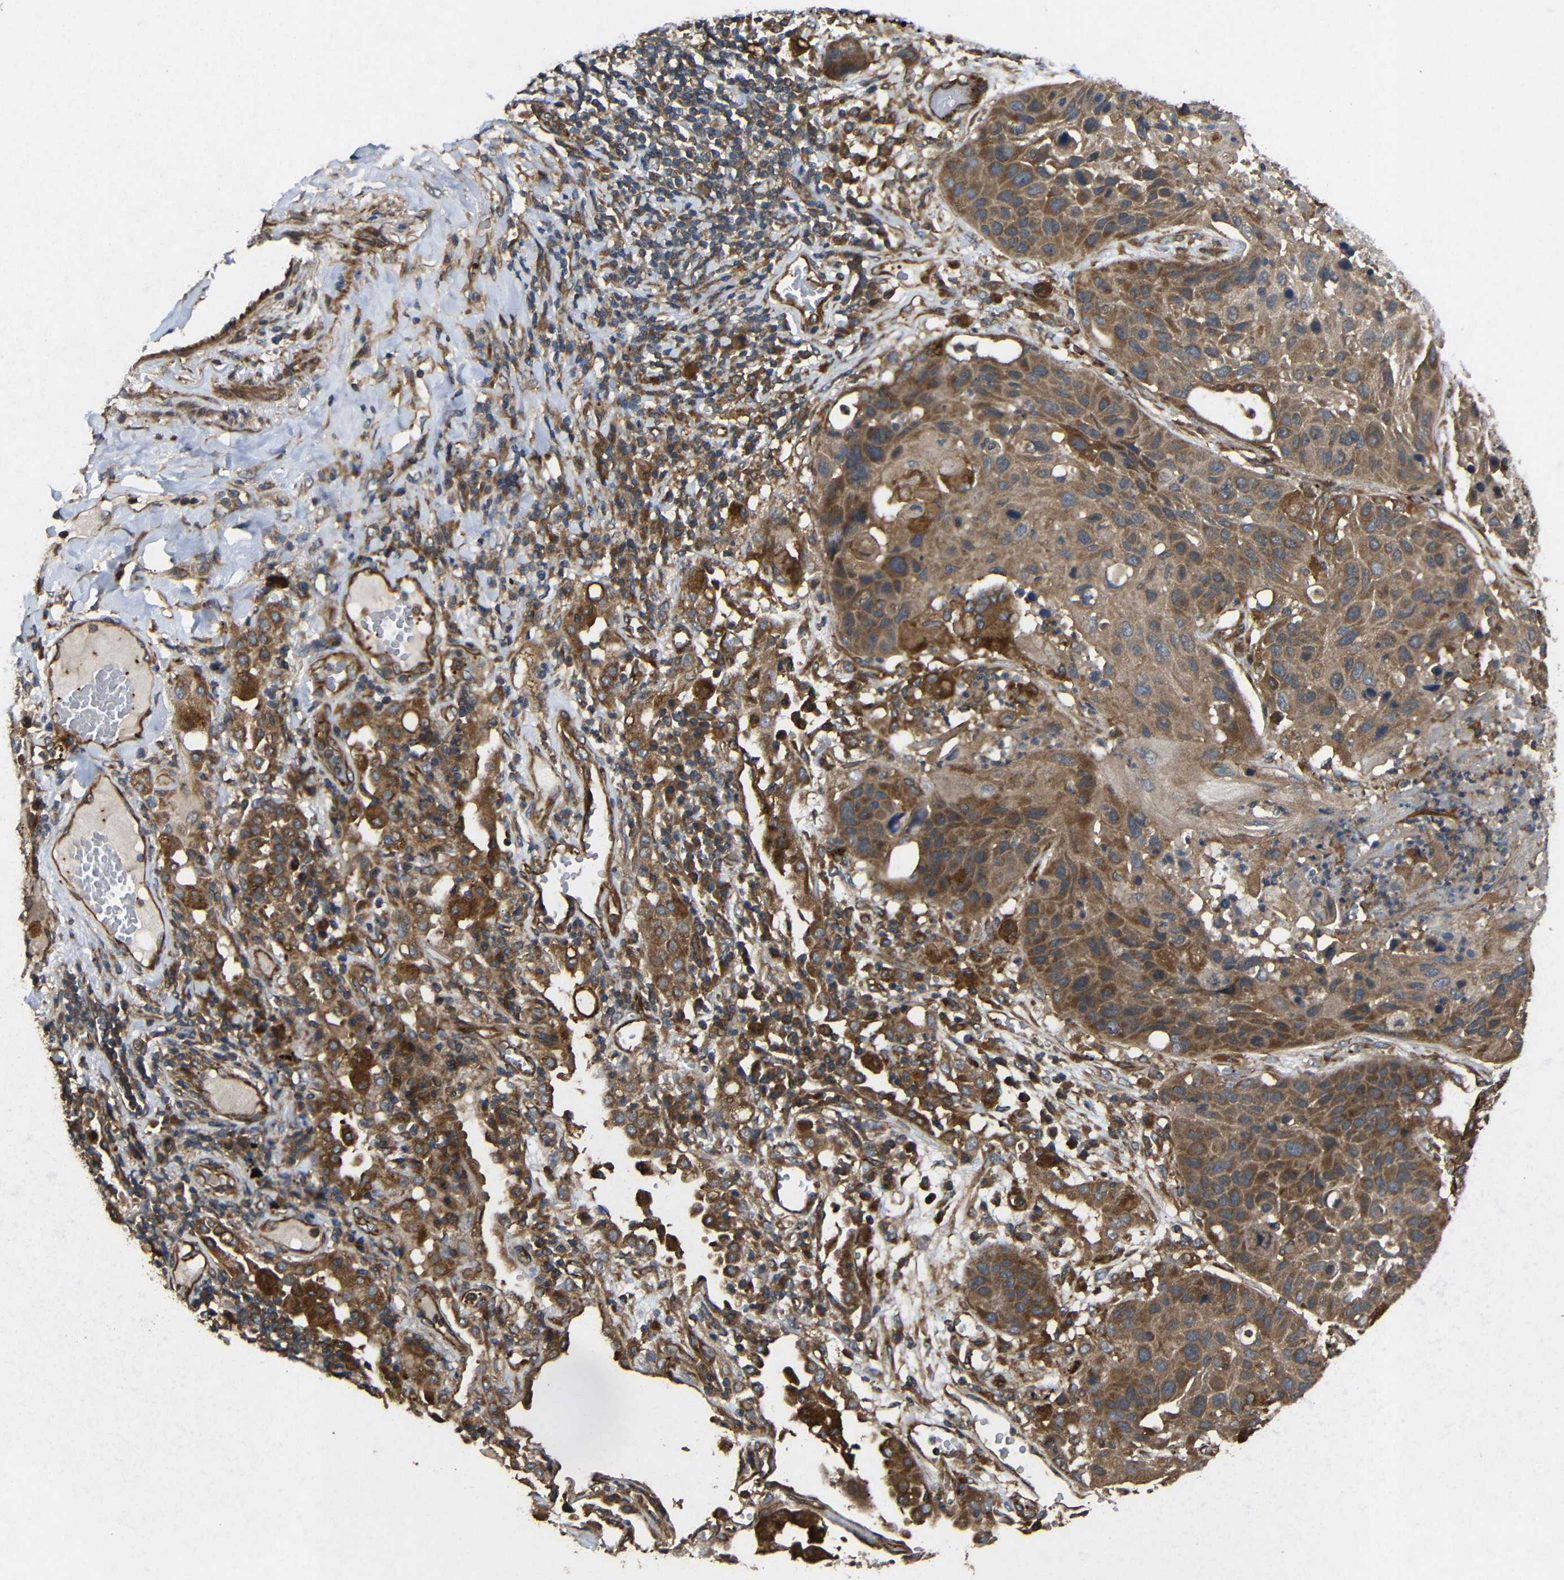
{"staining": {"intensity": "strong", "quantity": ">75%", "location": "cytoplasmic/membranous"}, "tissue": "lung cancer", "cell_type": "Tumor cells", "image_type": "cancer", "snomed": [{"axis": "morphology", "description": "Squamous cell carcinoma, NOS"}, {"axis": "topography", "description": "Lung"}], "caption": "Lung cancer stained for a protein (brown) reveals strong cytoplasmic/membranous positive staining in about >75% of tumor cells.", "gene": "EIF2S1", "patient": {"sex": "male", "age": 57}}